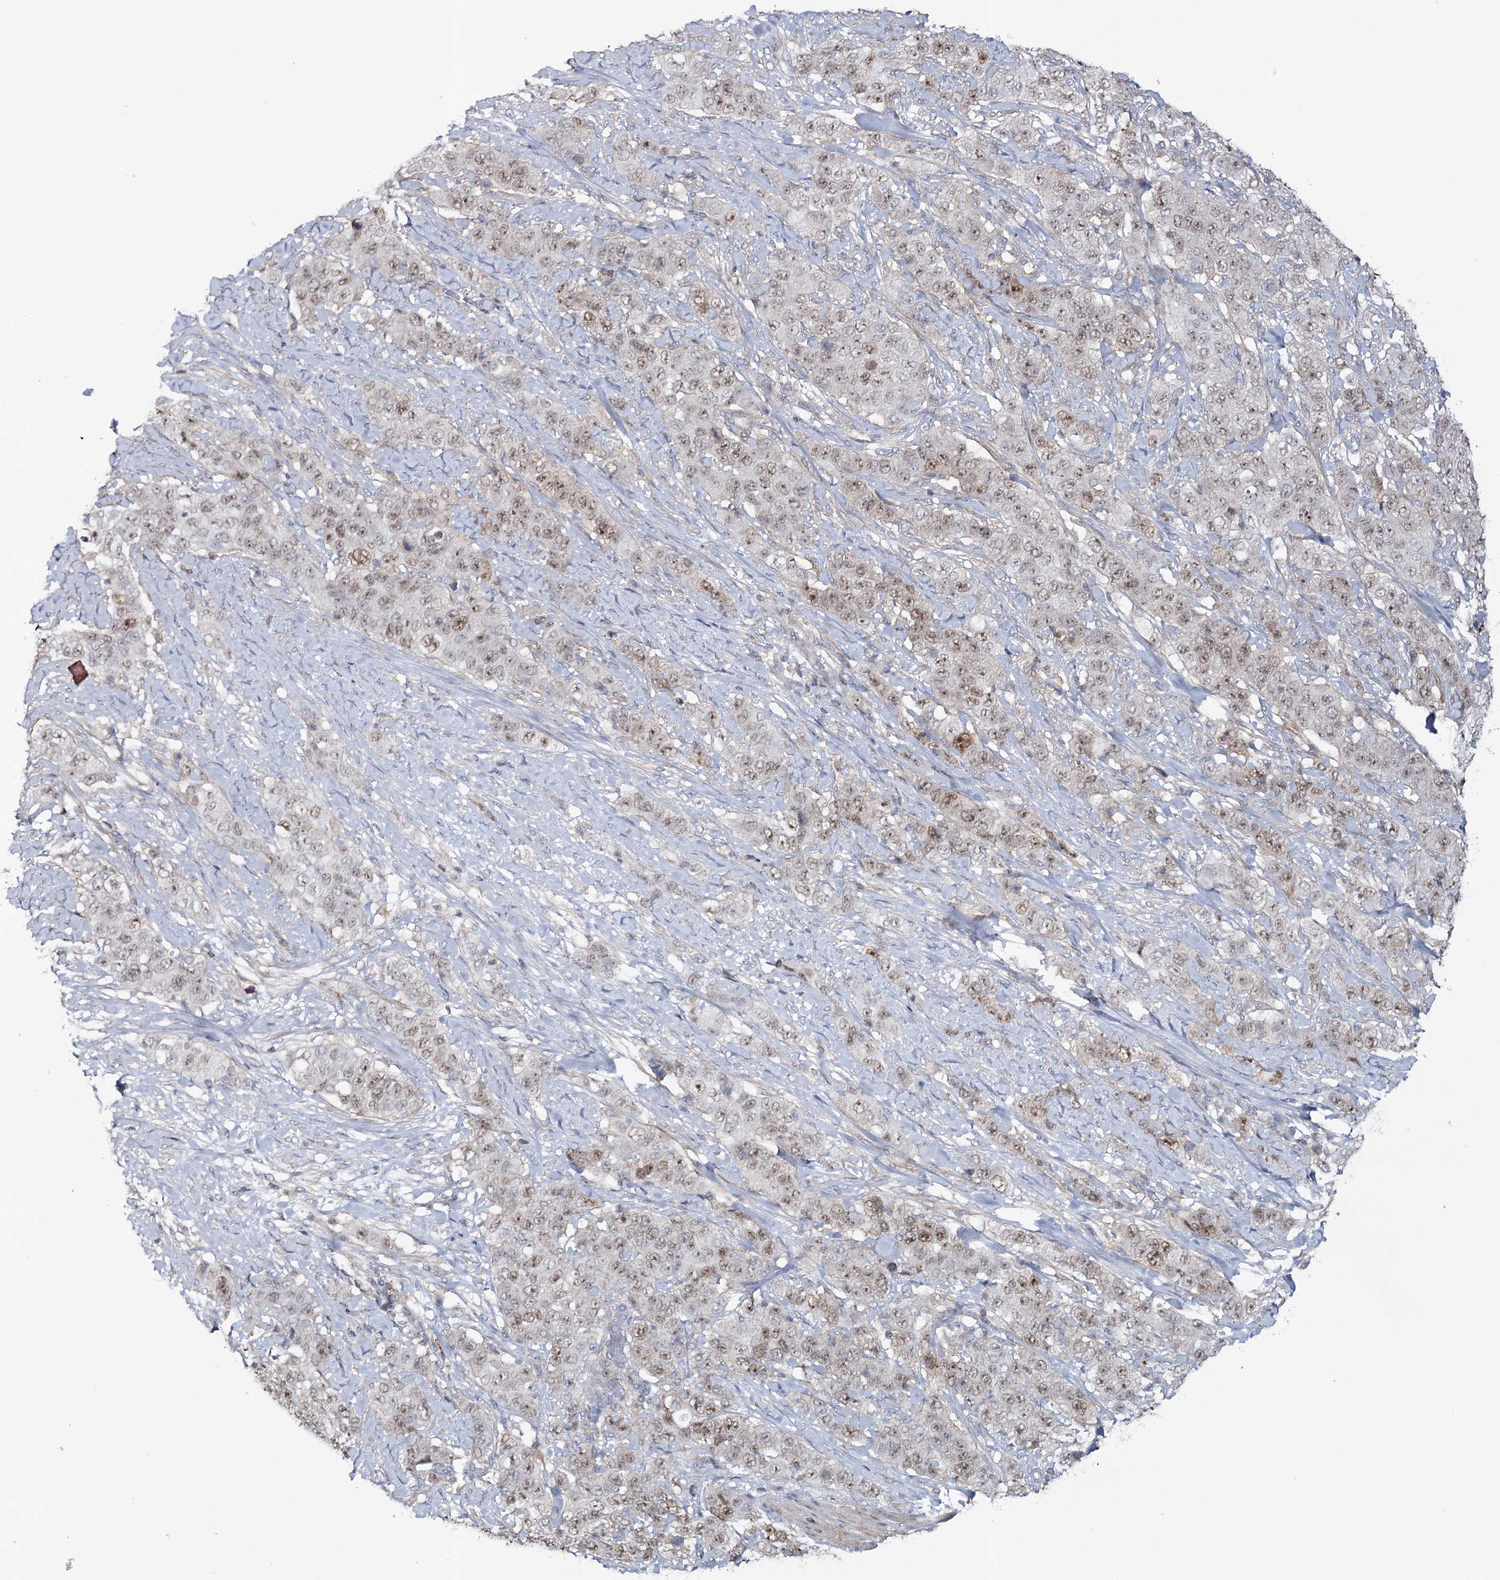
{"staining": {"intensity": "weak", "quantity": "25%-75%", "location": "nuclear"}, "tissue": "stomach cancer", "cell_type": "Tumor cells", "image_type": "cancer", "snomed": [{"axis": "morphology", "description": "Adenocarcinoma, NOS"}, {"axis": "topography", "description": "Stomach"}], "caption": "Adenocarcinoma (stomach) was stained to show a protein in brown. There is low levels of weak nuclear positivity in about 25%-75% of tumor cells.", "gene": "ZC3H8", "patient": {"sex": "male", "age": 48}}